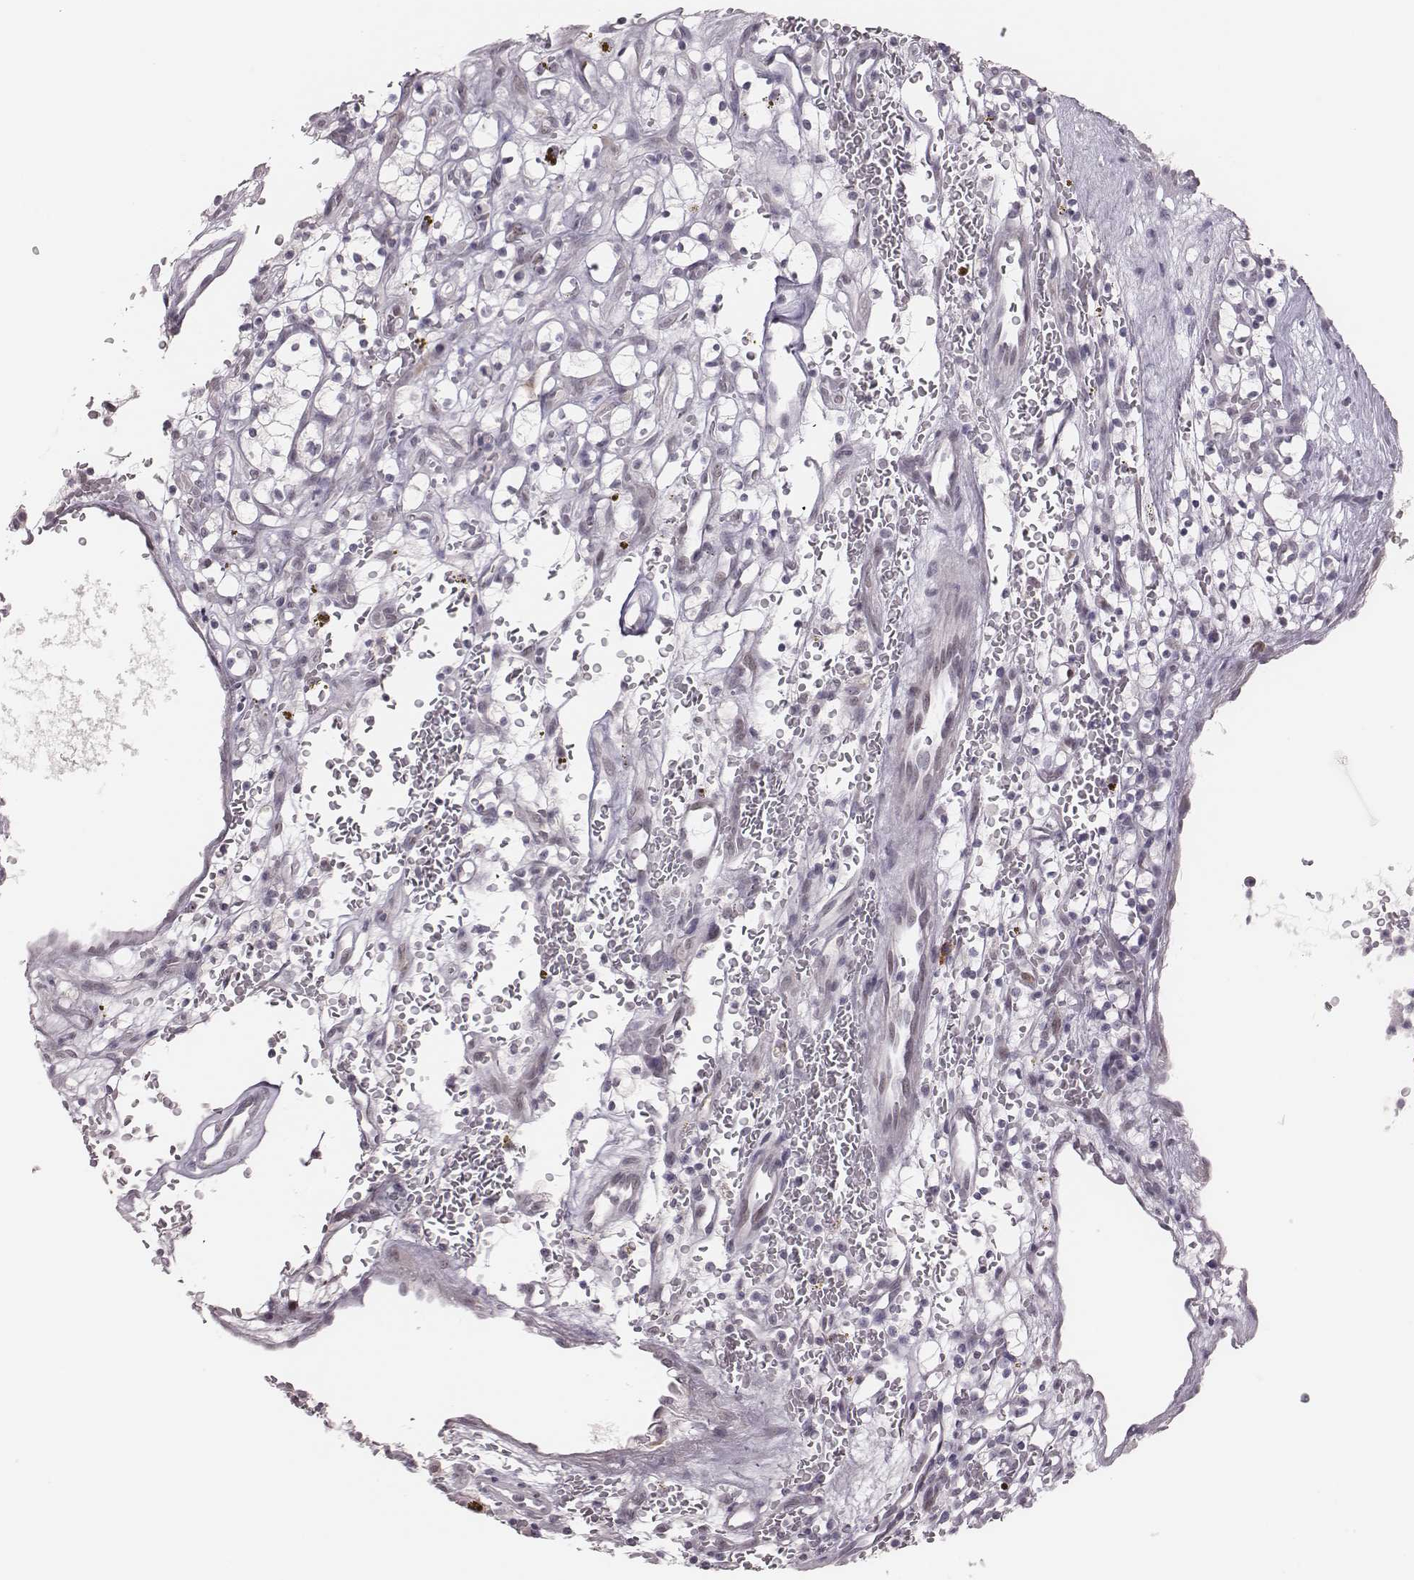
{"staining": {"intensity": "negative", "quantity": "none", "location": "none"}, "tissue": "renal cancer", "cell_type": "Tumor cells", "image_type": "cancer", "snomed": [{"axis": "morphology", "description": "Adenocarcinoma, NOS"}, {"axis": "topography", "description": "Kidney"}], "caption": "DAB (3,3'-diaminobenzidine) immunohistochemical staining of renal cancer displays no significant staining in tumor cells. (Immunohistochemistry (ihc), brightfield microscopy, high magnification).", "gene": "PBK", "patient": {"sex": "female", "age": 64}}